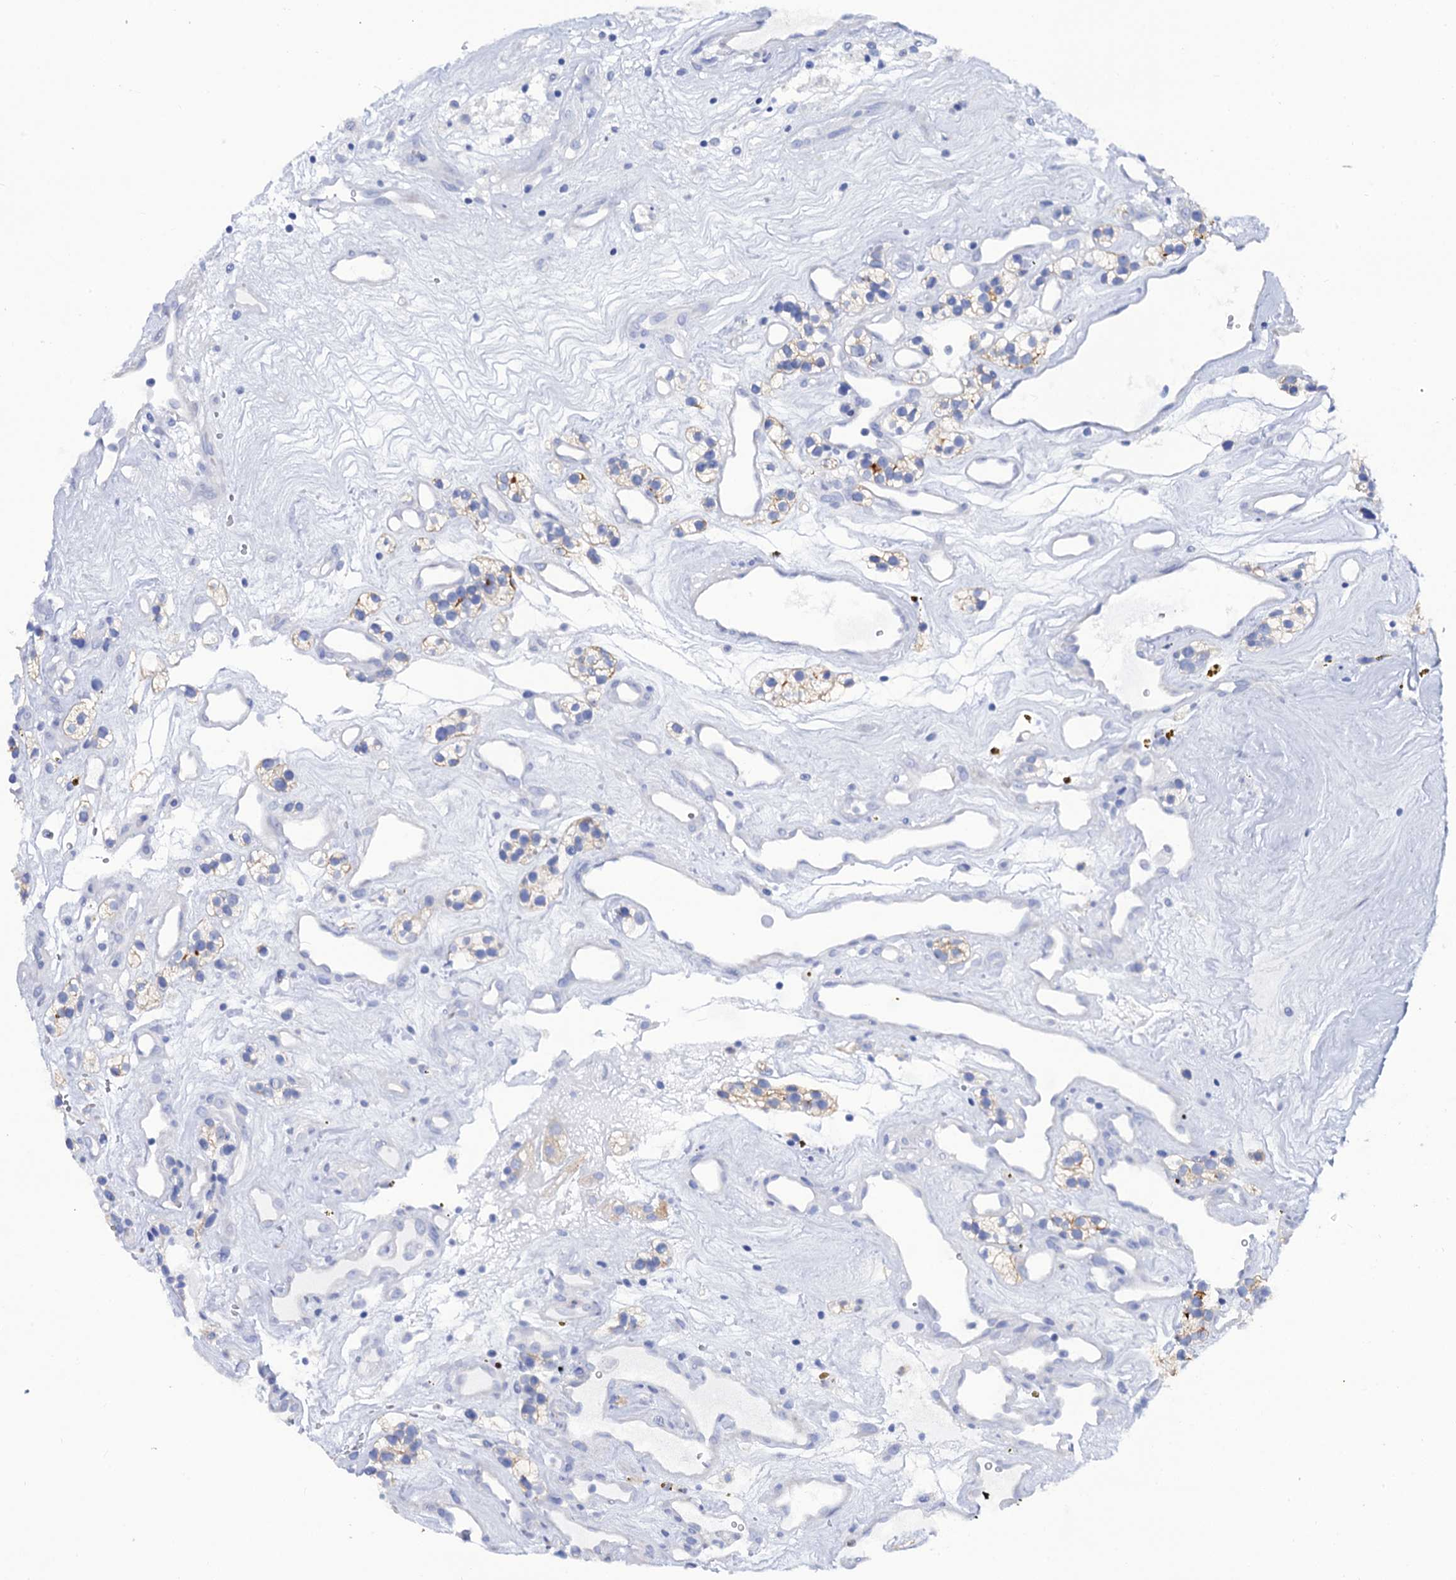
{"staining": {"intensity": "moderate", "quantity": "<25%", "location": "cytoplasmic/membranous"}, "tissue": "renal cancer", "cell_type": "Tumor cells", "image_type": "cancer", "snomed": [{"axis": "morphology", "description": "Adenocarcinoma, NOS"}, {"axis": "topography", "description": "Kidney"}], "caption": "IHC (DAB) staining of renal cancer demonstrates moderate cytoplasmic/membranous protein expression in approximately <25% of tumor cells. The protein of interest is shown in brown color, while the nuclei are stained blue.", "gene": "RAB3IP", "patient": {"sex": "female", "age": 57}}